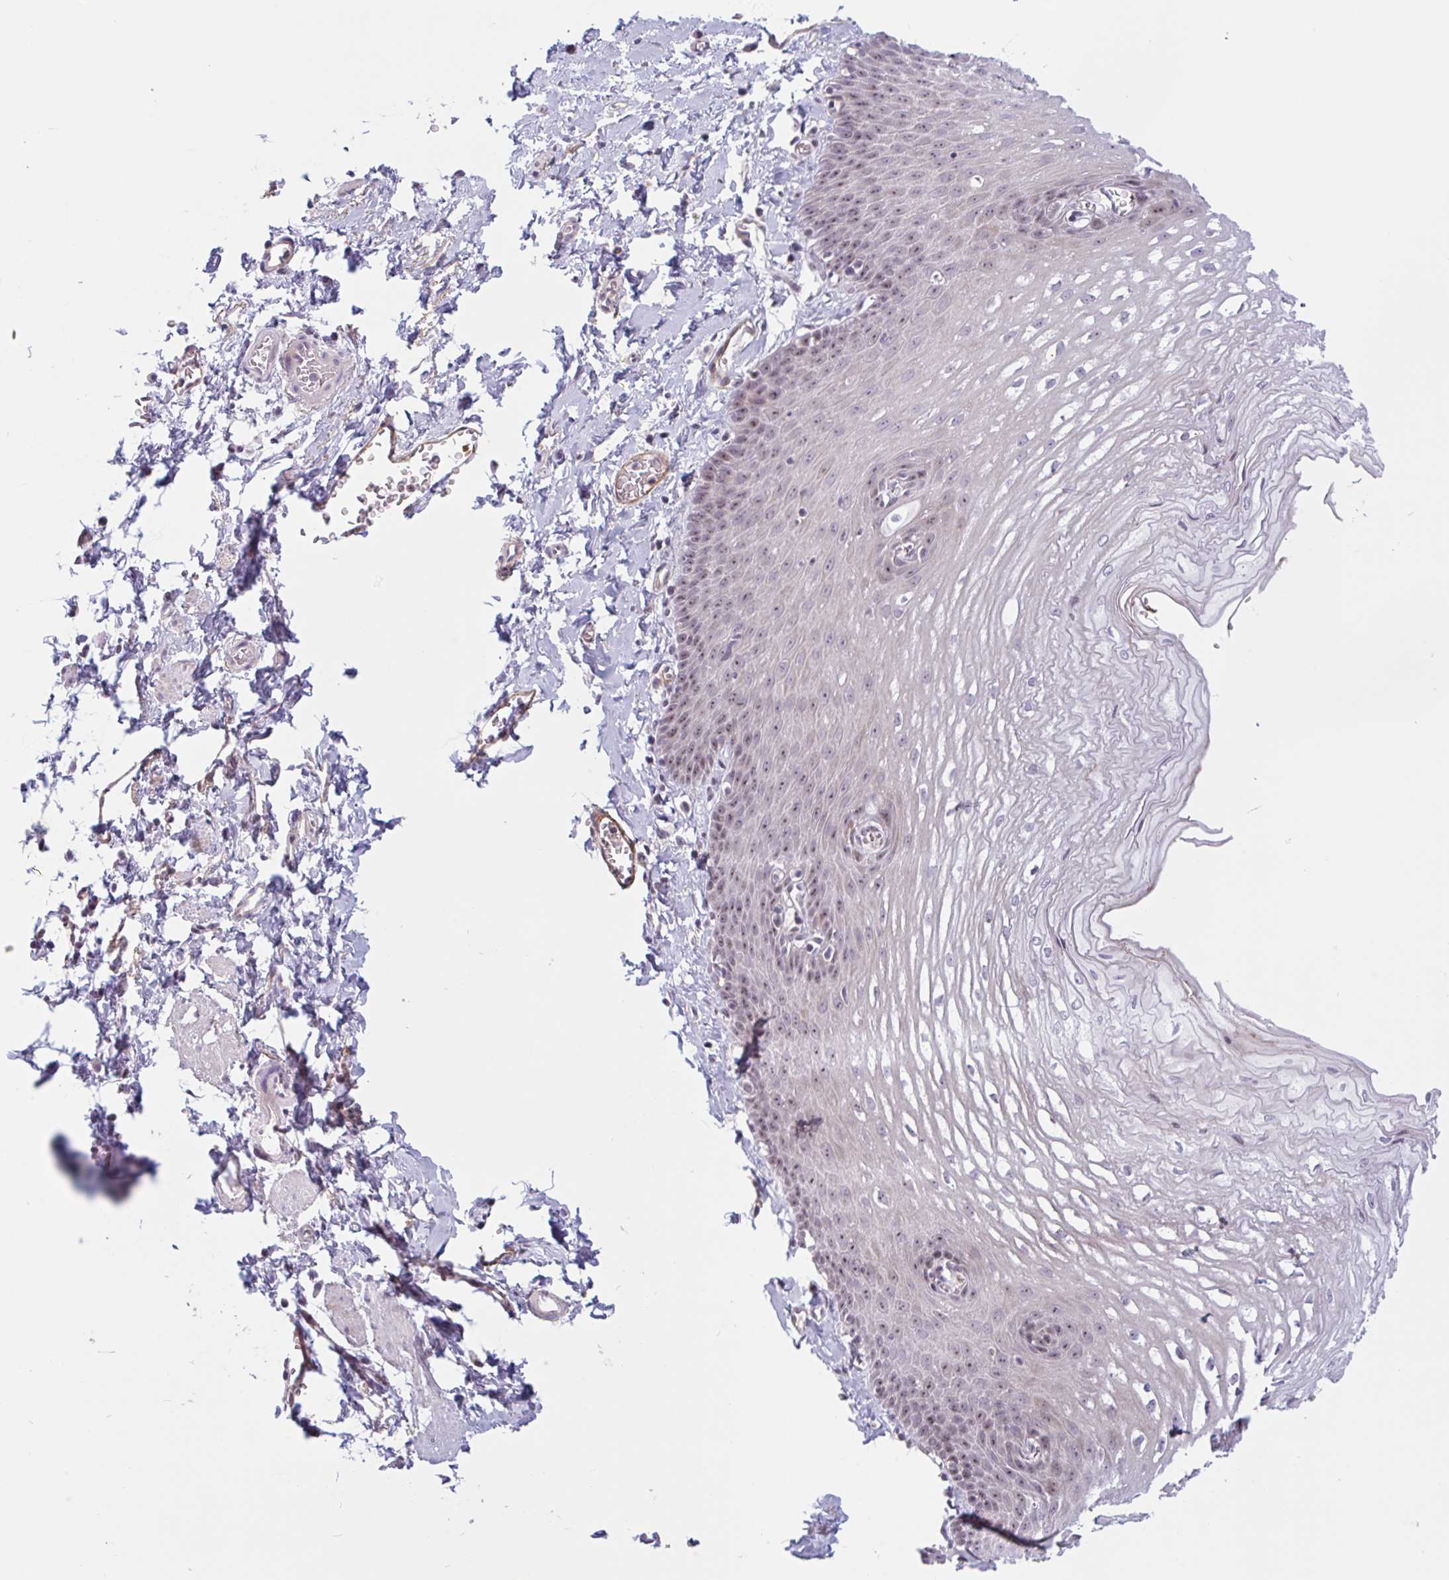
{"staining": {"intensity": "moderate", "quantity": "25%-75%", "location": "nuclear"}, "tissue": "esophagus", "cell_type": "Squamous epithelial cells", "image_type": "normal", "snomed": [{"axis": "morphology", "description": "Normal tissue, NOS"}, {"axis": "topography", "description": "Esophagus"}], "caption": "Immunohistochemistry (IHC) (DAB (3,3'-diaminobenzidine)) staining of normal human esophagus reveals moderate nuclear protein positivity in approximately 25%-75% of squamous epithelial cells. Nuclei are stained in blue.", "gene": "TMEM119", "patient": {"sex": "male", "age": 70}}